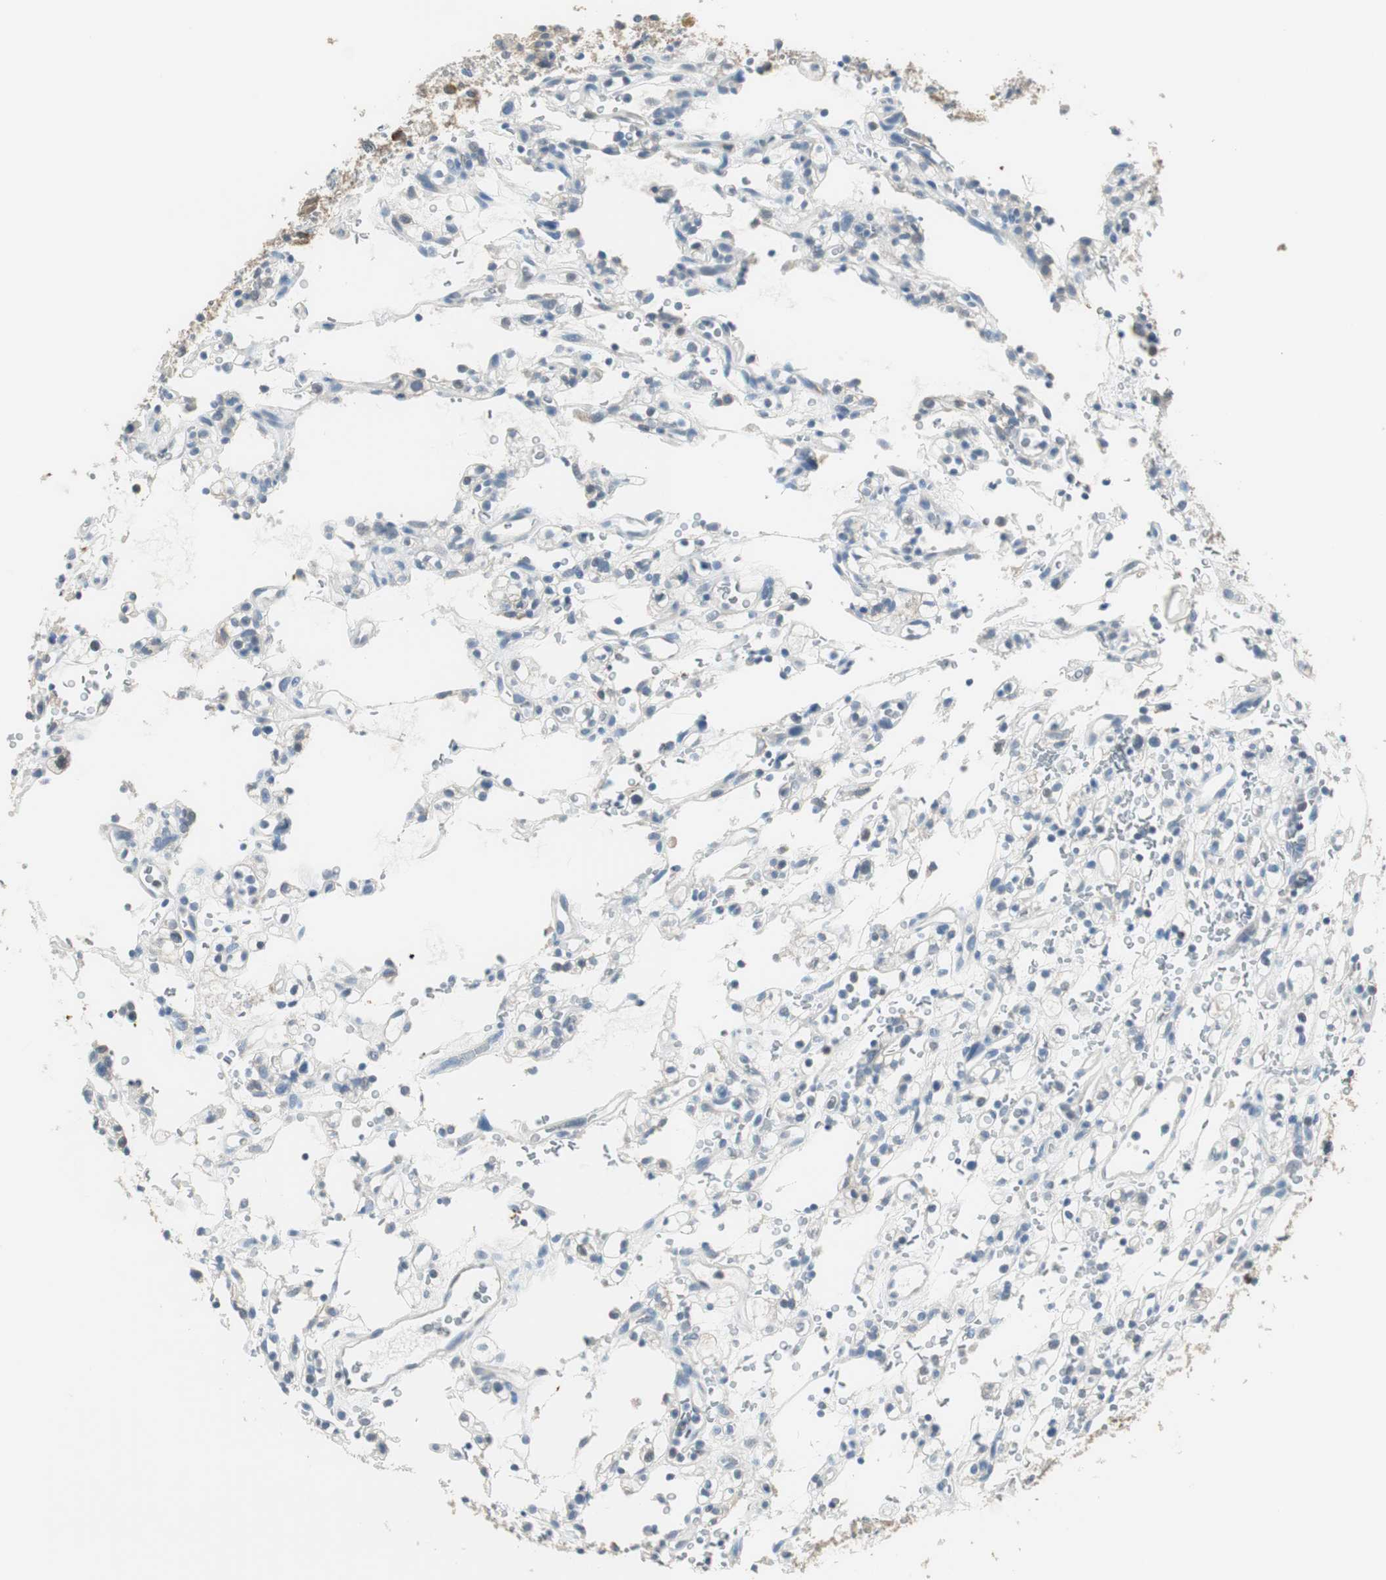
{"staining": {"intensity": "negative", "quantity": "none", "location": "none"}, "tissue": "renal cancer", "cell_type": "Tumor cells", "image_type": "cancer", "snomed": [{"axis": "morphology", "description": "Normal tissue, NOS"}, {"axis": "morphology", "description": "Adenocarcinoma, NOS"}, {"axis": "topography", "description": "Kidney"}], "caption": "An immunohistochemistry (IHC) micrograph of renal adenocarcinoma is shown. There is no staining in tumor cells of renal adenocarcinoma.", "gene": "MSTO1", "patient": {"sex": "female", "age": 72}}